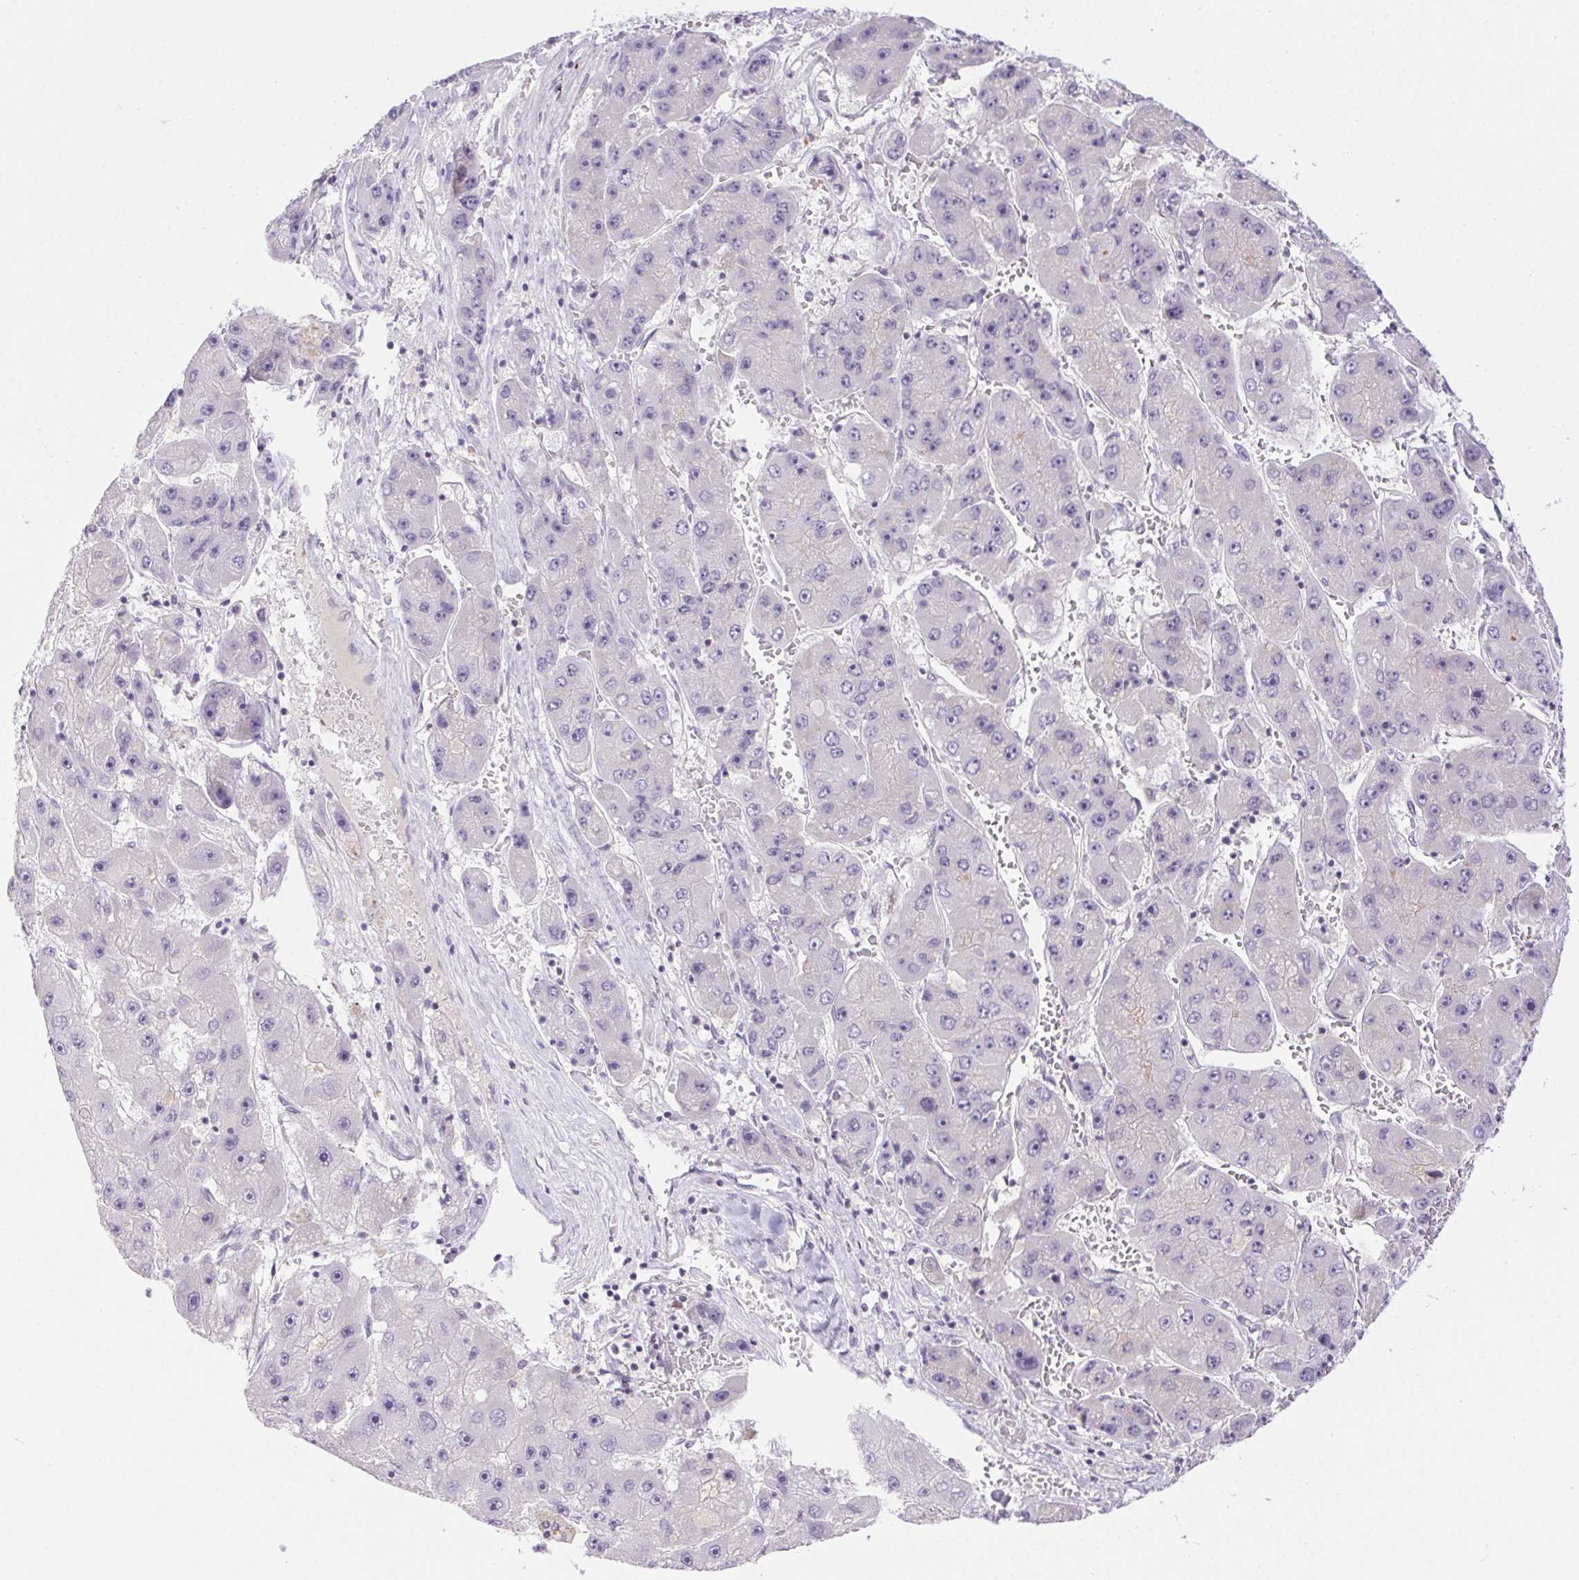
{"staining": {"intensity": "negative", "quantity": "none", "location": "none"}, "tissue": "liver cancer", "cell_type": "Tumor cells", "image_type": "cancer", "snomed": [{"axis": "morphology", "description": "Carcinoma, Hepatocellular, NOS"}, {"axis": "topography", "description": "Liver"}], "caption": "This is an immunohistochemistry micrograph of human liver cancer. There is no expression in tumor cells.", "gene": "DDX17", "patient": {"sex": "female", "age": 61}}